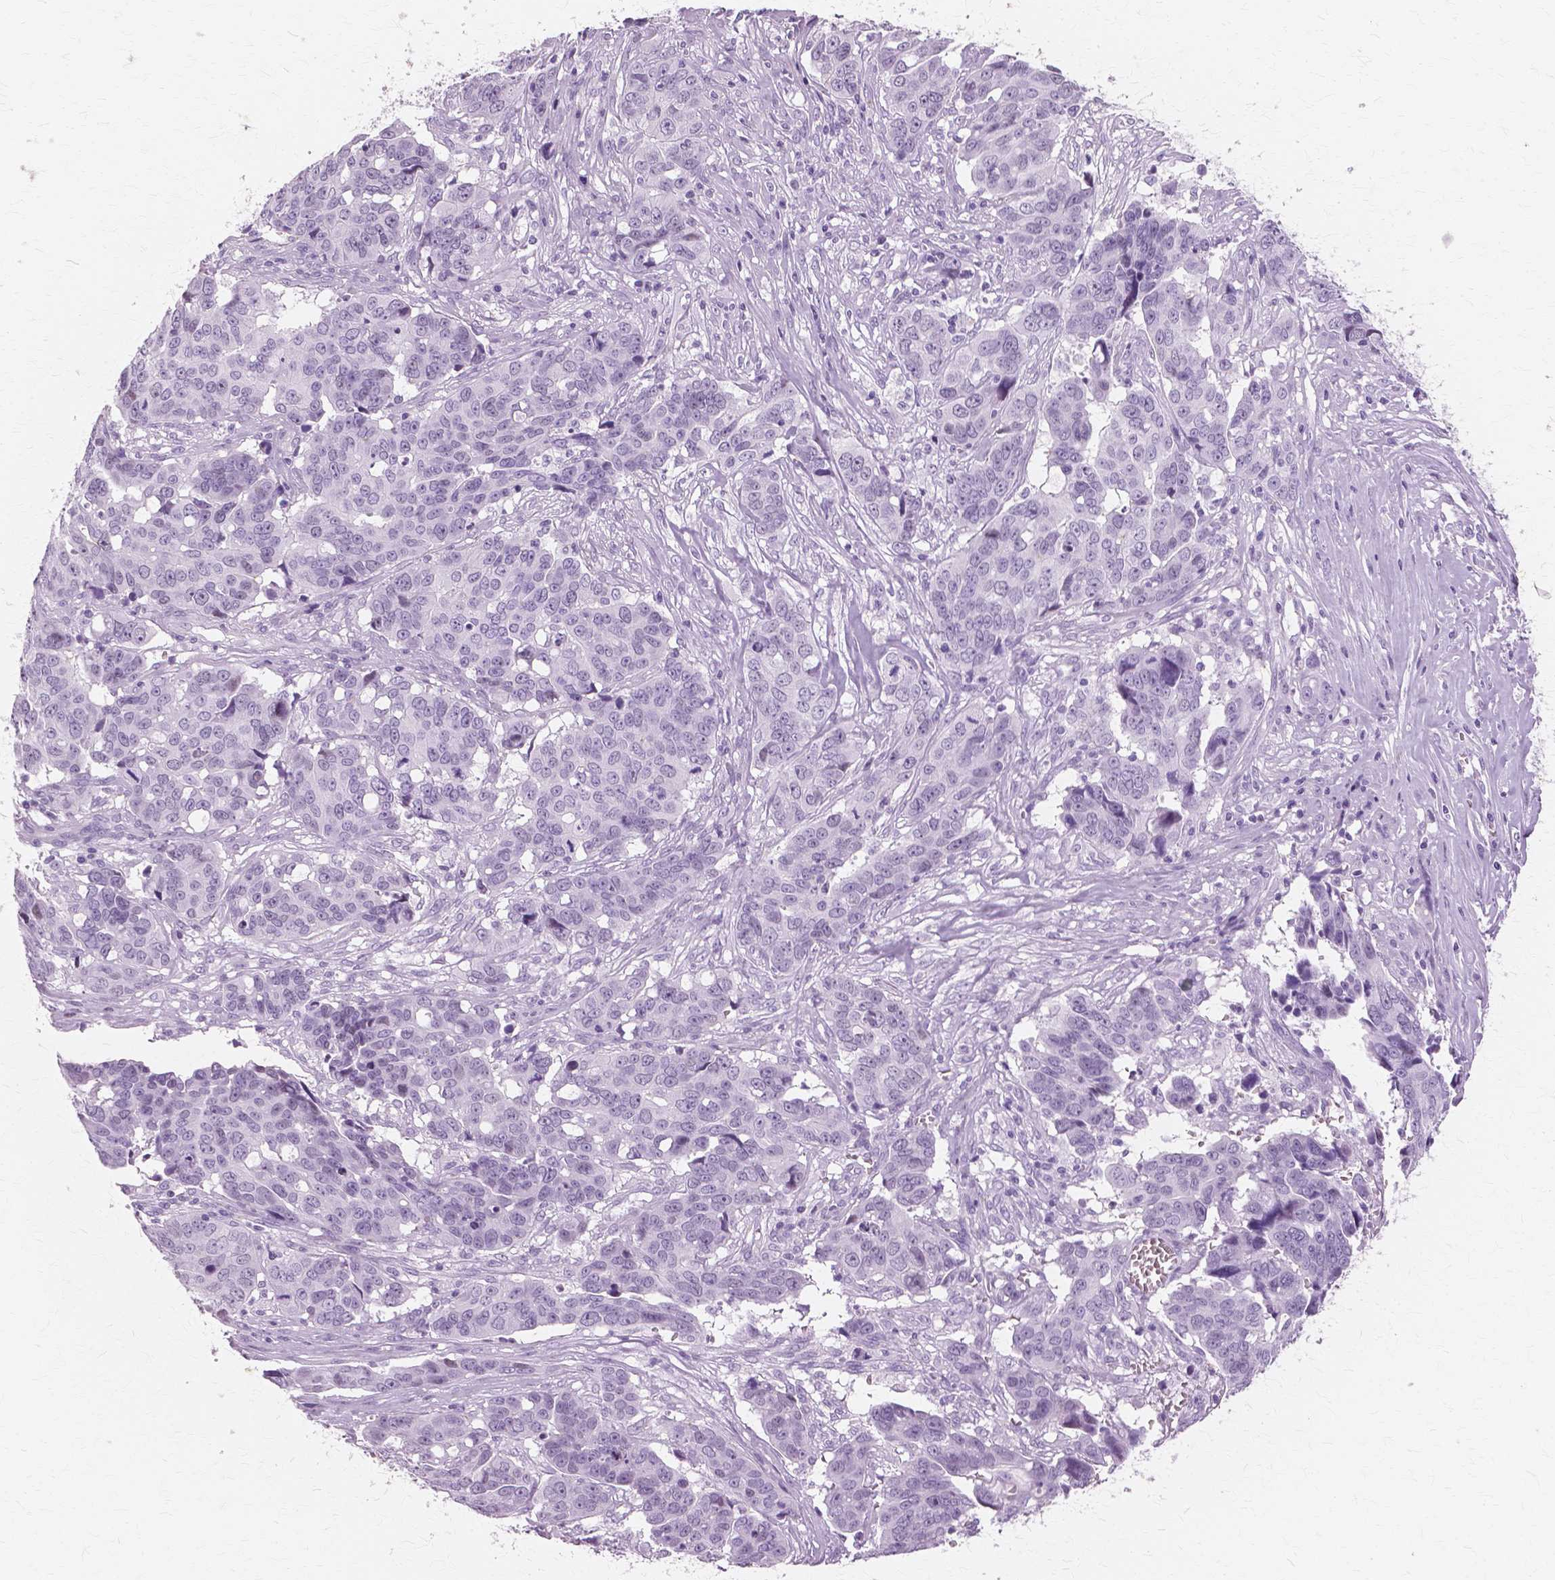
{"staining": {"intensity": "negative", "quantity": "none", "location": "none"}, "tissue": "ovarian cancer", "cell_type": "Tumor cells", "image_type": "cancer", "snomed": [{"axis": "morphology", "description": "Carcinoma, endometroid"}, {"axis": "topography", "description": "Ovary"}], "caption": "Ovarian cancer (endometroid carcinoma) was stained to show a protein in brown. There is no significant expression in tumor cells.", "gene": "SFTPD", "patient": {"sex": "female", "age": 78}}